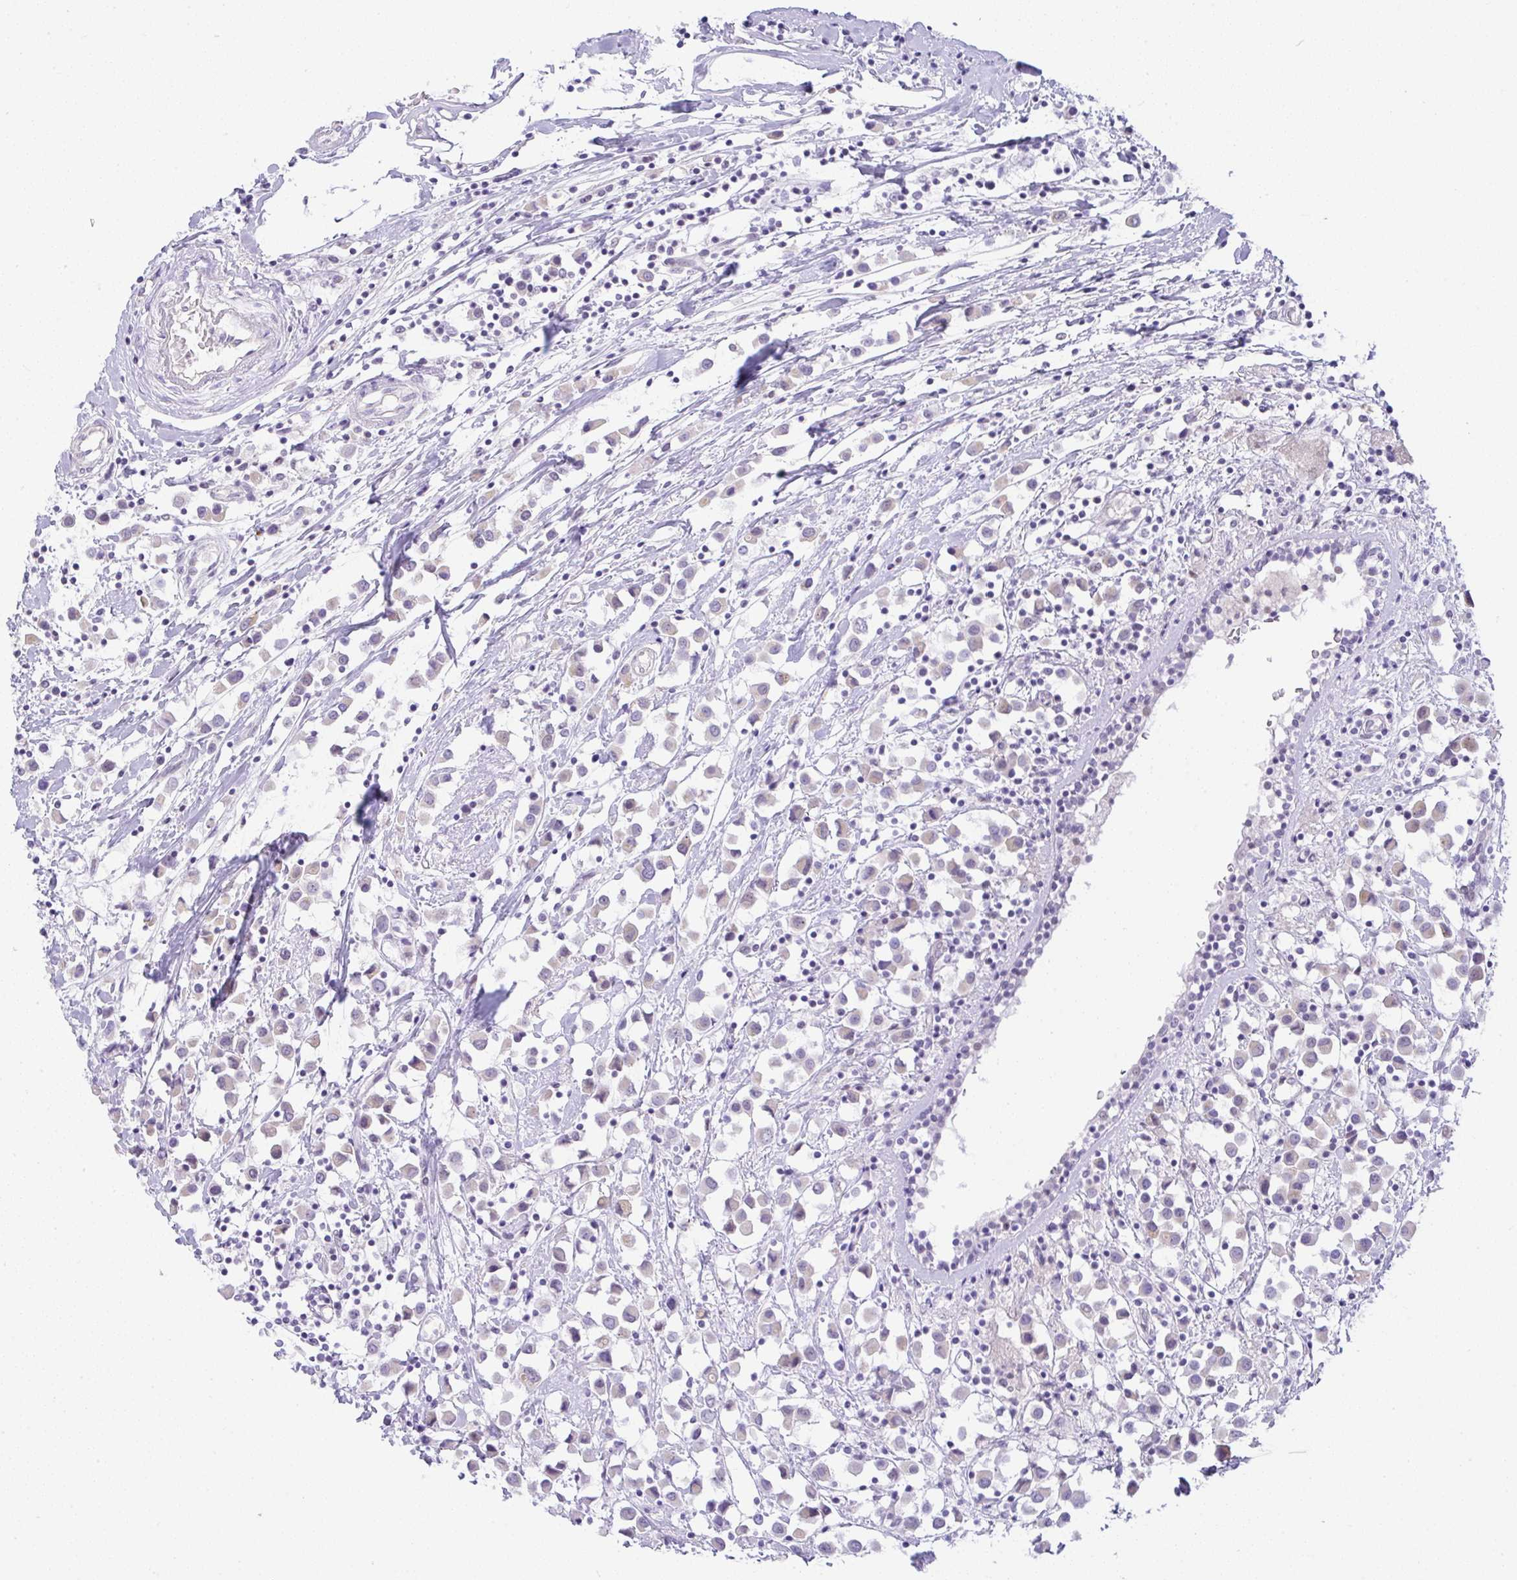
{"staining": {"intensity": "weak", "quantity": "<25%", "location": "cytoplasmic/membranous"}, "tissue": "breast cancer", "cell_type": "Tumor cells", "image_type": "cancer", "snomed": [{"axis": "morphology", "description": "Duct carcinoma"}, {"axis": "topography", "description": "Breast"}], "caption": "Immunohistochemical staining of human breast intraductal carcinoma reveals no significant expression in tumor cells. (DAB immunohistochemistry (IHC) visualized using brightfield microscopy, high magnification).", "gene": "FAM177A1", "patient": {"sex": "female", "age": 61}}